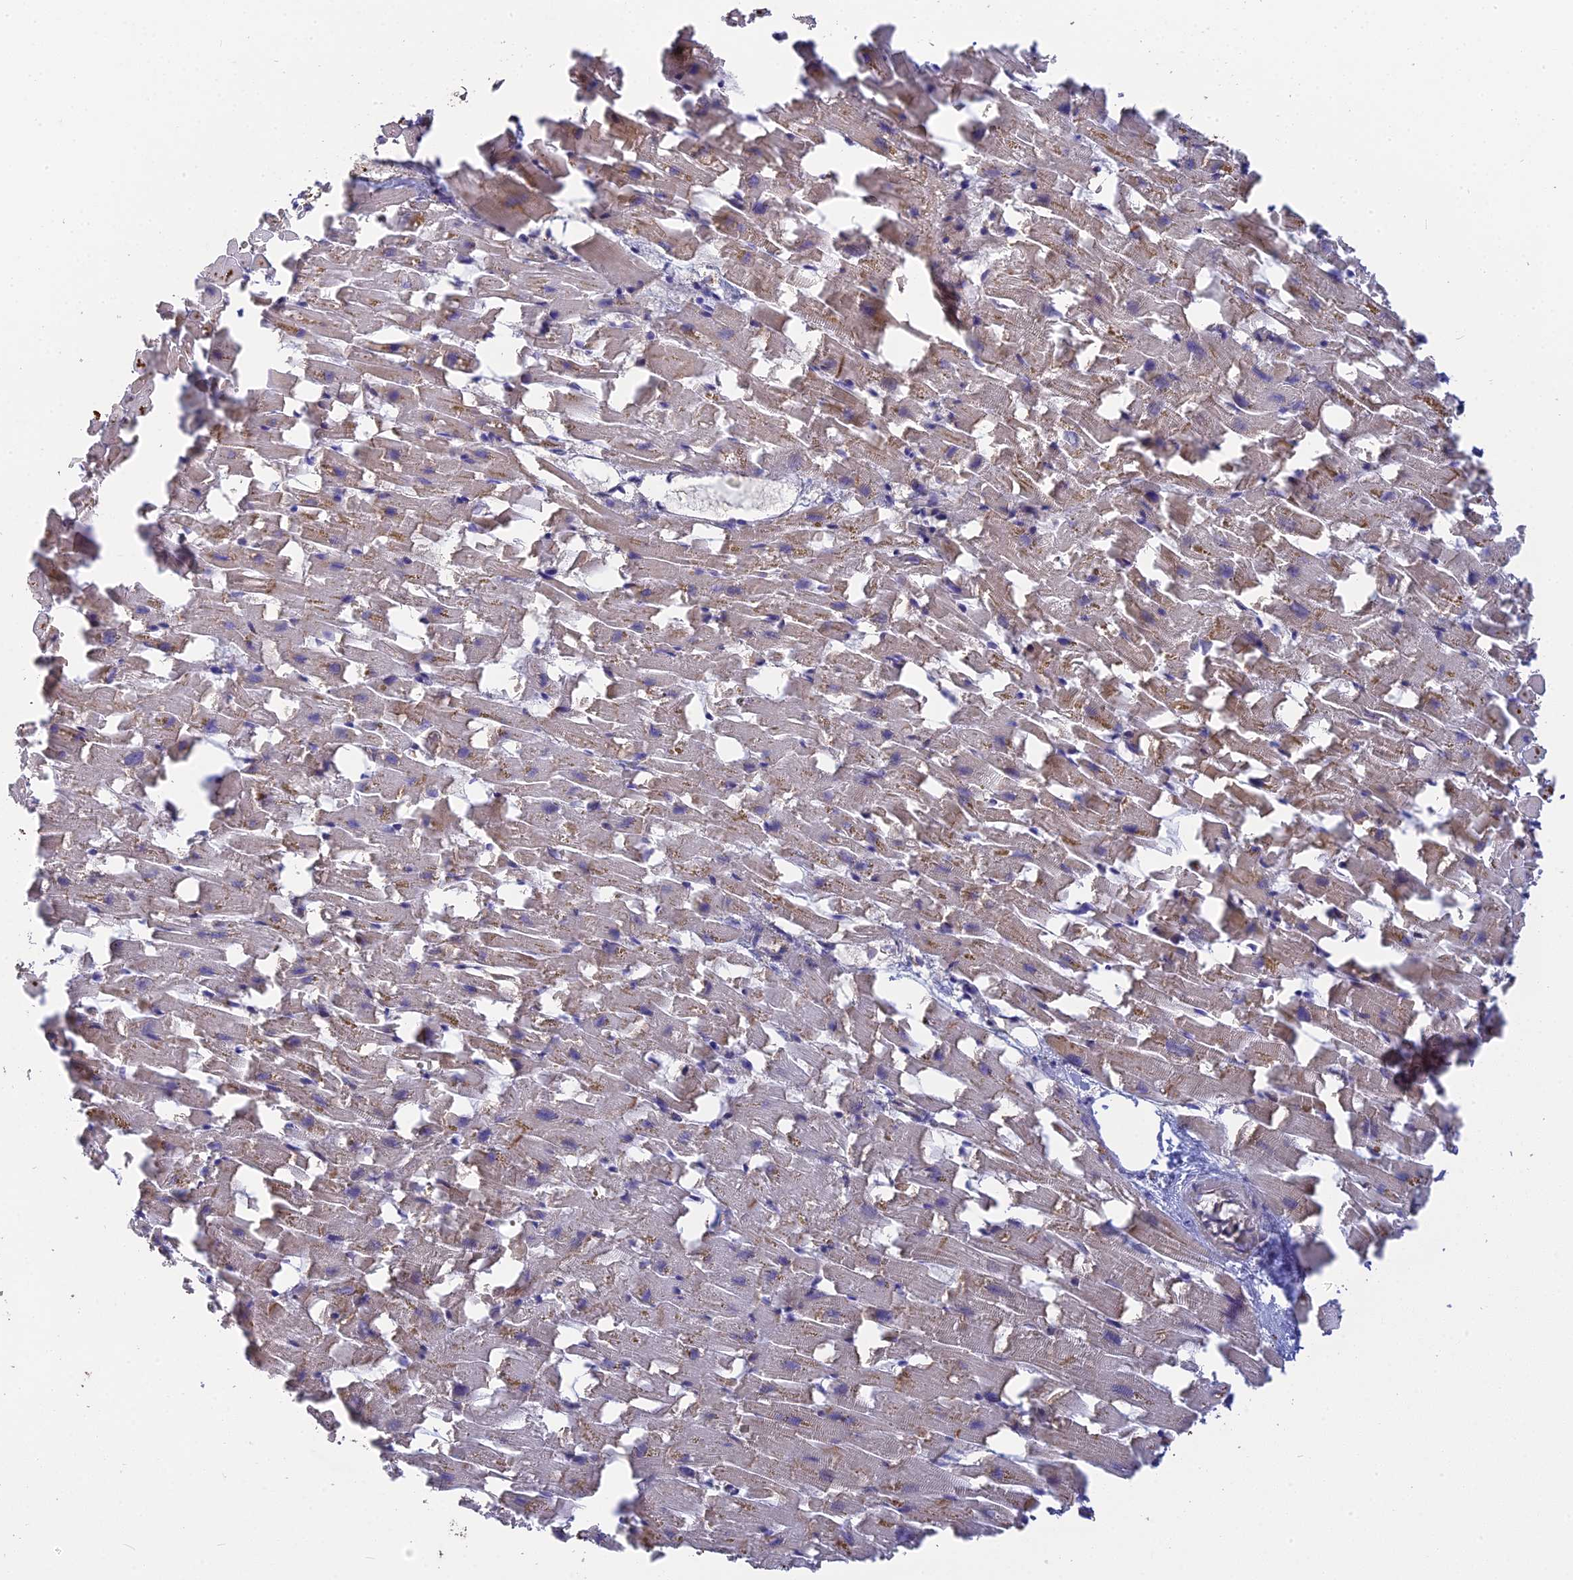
{"staining": {"intensity": "weak", "quantity": "25%-75%", "location": "cytoplasmic/membranous"}, "tissue": "heart muscle", "cell_type": "Cardiomyocytes", "image_type": "normal", "snomed": [{"axis": "morphology", "description": "Normal tissue, NOS"}, {"axis": "topography", "description": "Heart"}], "caption": "Protein expression analysis of benign heart muscle displays weak cytoplasmic/membranous positivity in about 25%-75% of cardiomyocytes. (DAB = brown stain, brightfield microscopy at high magnification).", "gene": "ARHGAP40", "patient": {"sex": "female", "age": 64}}